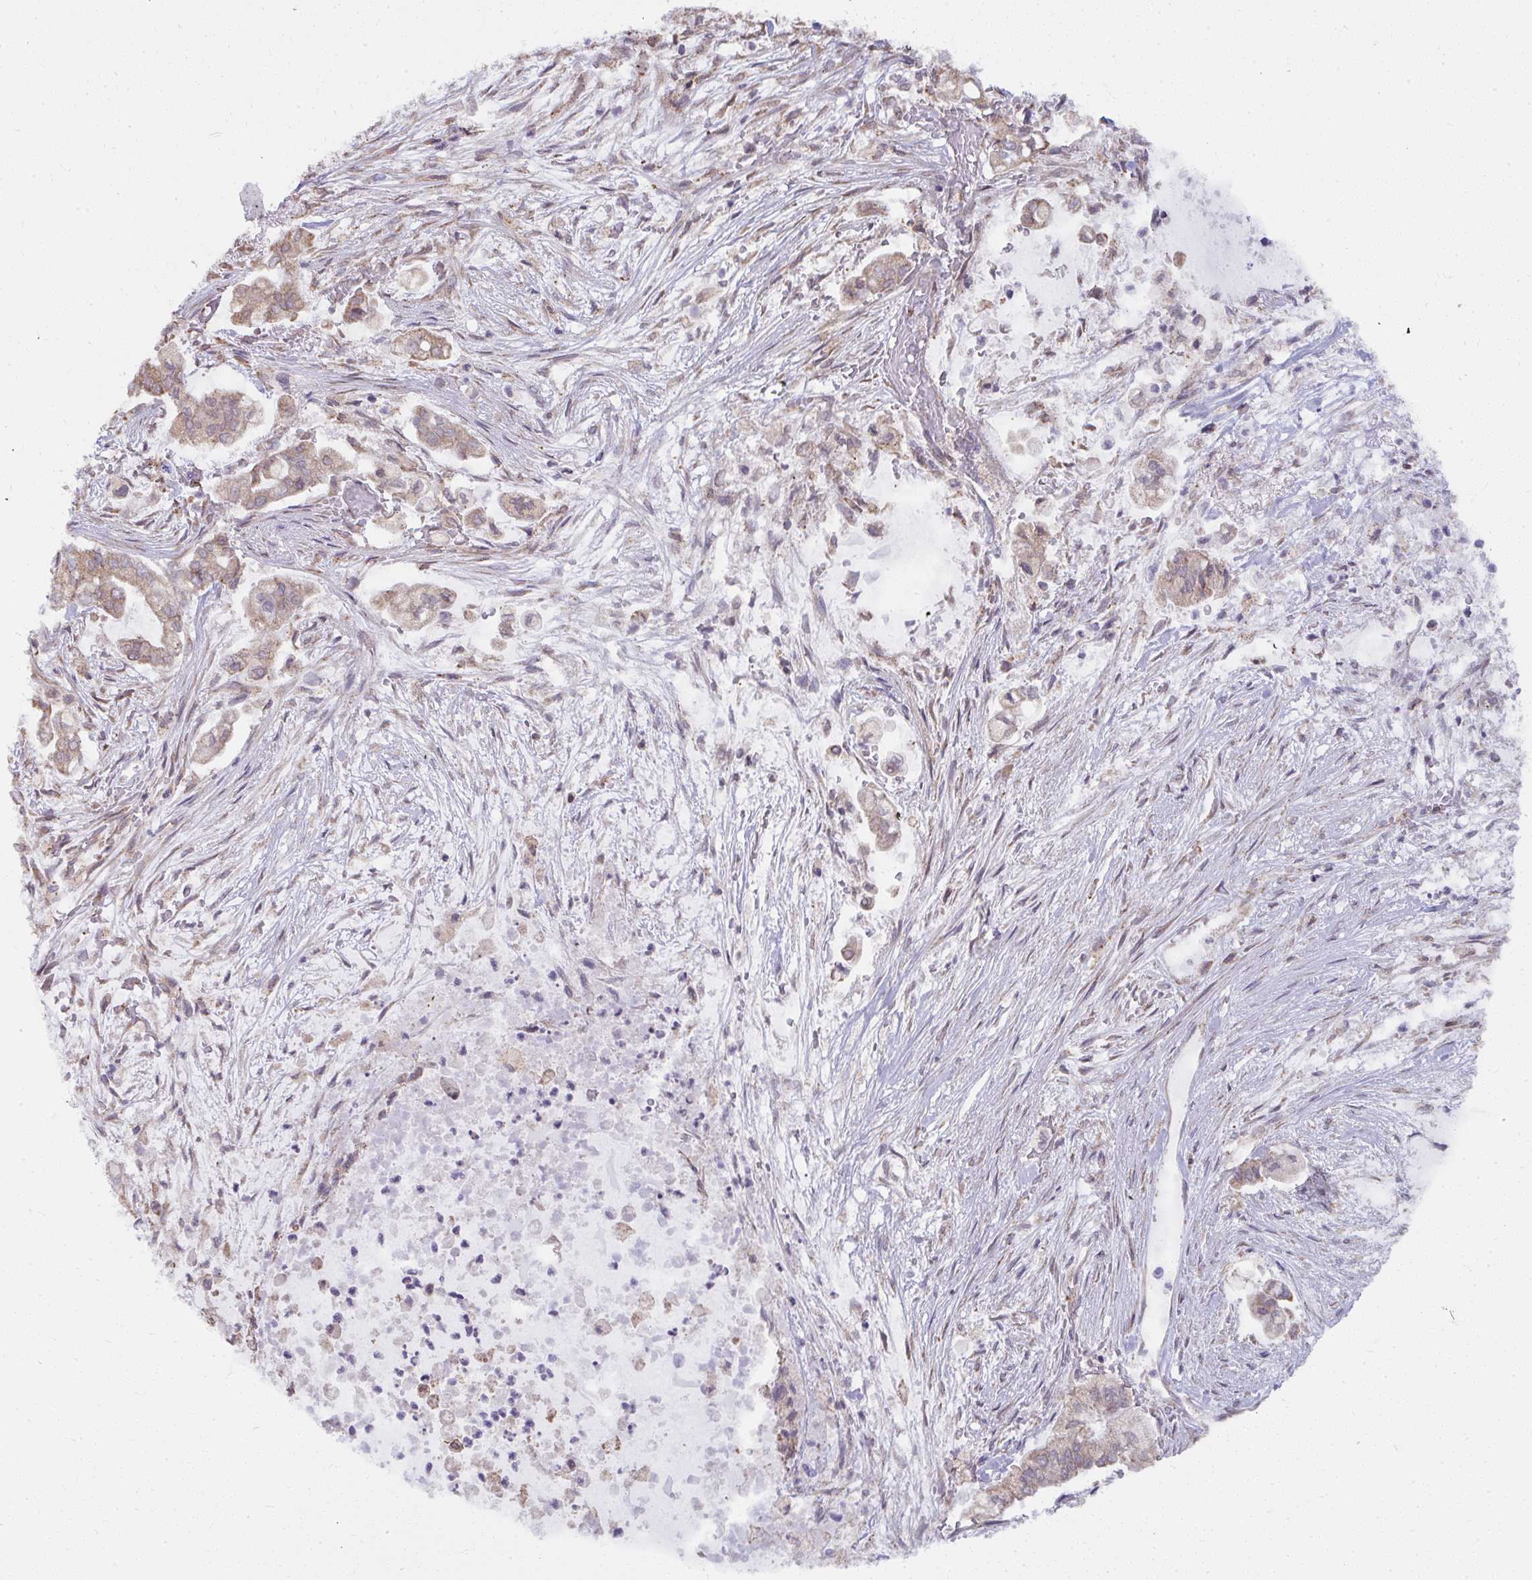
{"staining": {"intensity": "weak", "quantity": ">75%", "location": "cytoplasmic/membranous"}, "tissue": "pancreatic cancer", "cell_type": "Tumor cells", "image_type": "cancer", "snomed": [{"axis": "morphology", "description": "Adenocarcinoma, NOS"}, {"axis": "topography", "description": "Pancreas"}], "caption": "IHC histopathology image of neoplastic tissue: human pancreatic adenocarcinoma stained using immunohistochemistry (IHC) demonstrates low levels of weak protein expression localized specifically in the cytoplasmic/membranous of tumor cells, appearing as a cytoplasmic/membranous brown color.", "gene": "NMNAT1", "patient": {"sex": "female", "age": 69}}